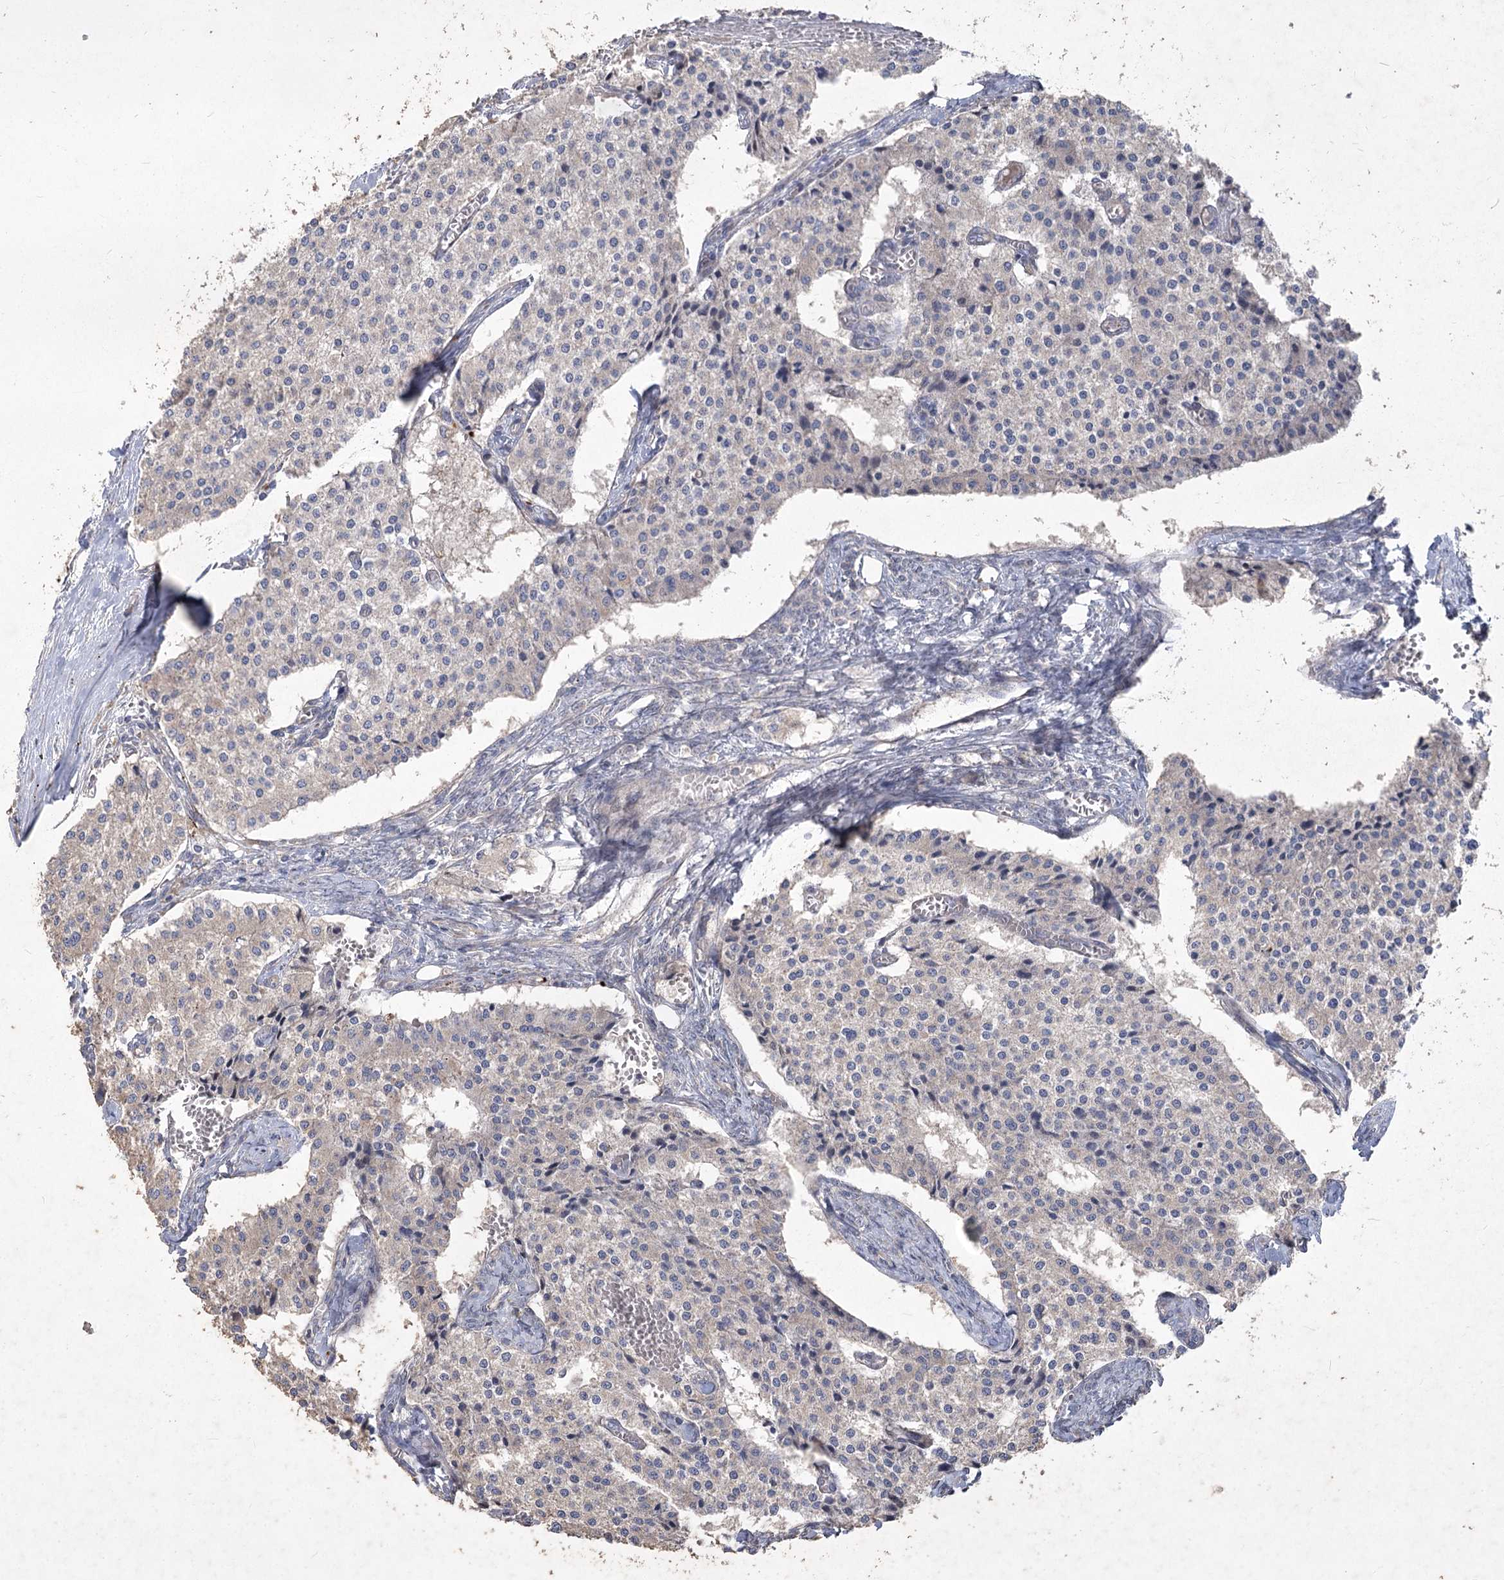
{"staining": {"intensity": "negative", "quantity": "none", "location": "none"}, "tissue": "carcinoid", "cell_type": "Tumor cells", "image_type": "cancer", "snomed": [{"axis": "morphology", "description": "Carcinoid, malignant, NOS"}, {"axis": "topography", "description": "Colon"}], "caption": "The immunohistochemistry photomicrograph has no significant positivity in tumor cells of malignant carcinoid tissue.", "gene": "RIN2", "patient": {"sex": "female", "age": 52}}